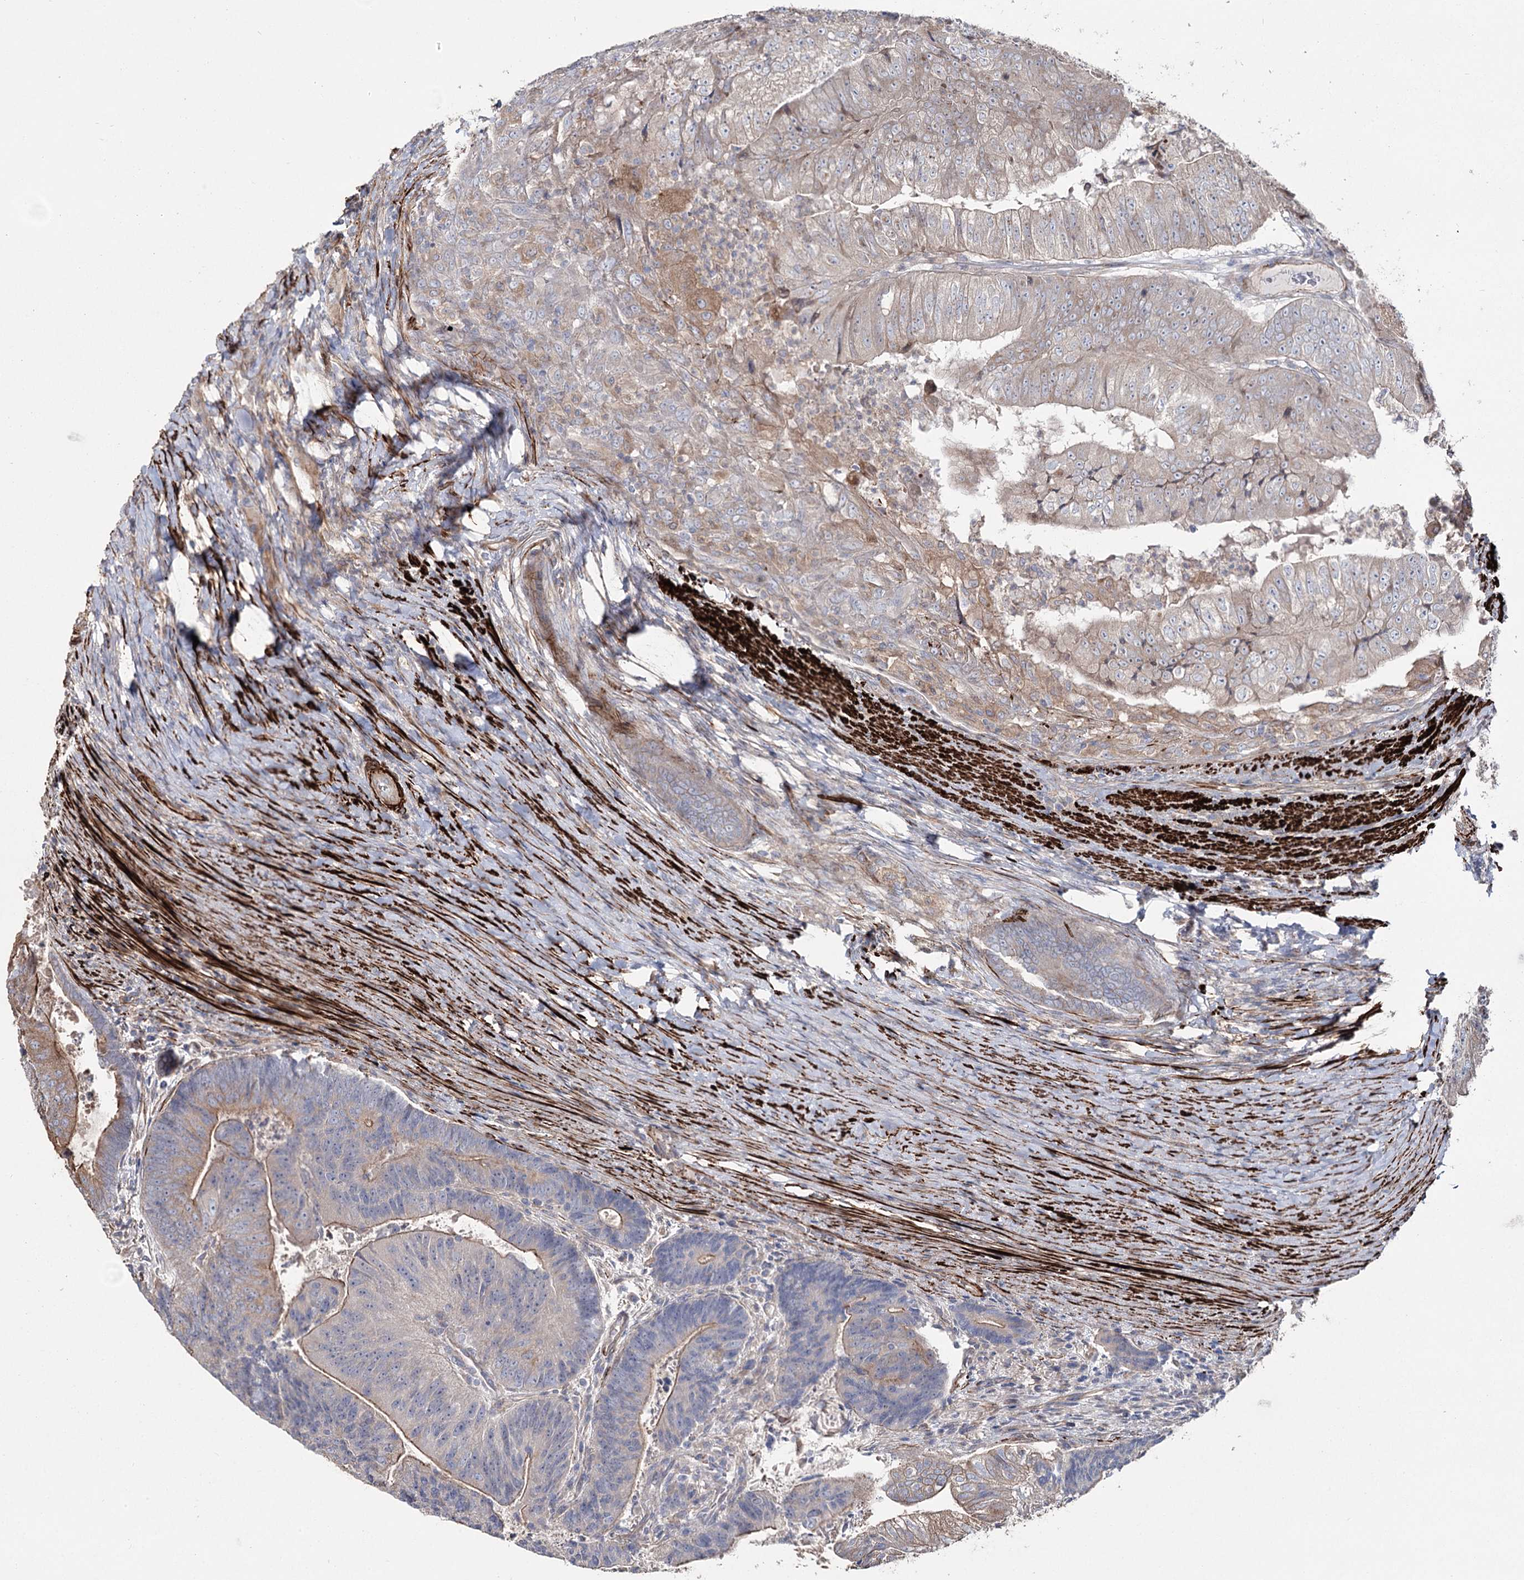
{"staining": {"intensity": "weak", "quantity": "<25%", "location": "cytoplasmic/membranous"}, "tissue": "colorectal cancer", "cell_type": "Tumor cells", "image_type": "cancer", "snomed": [{"axis": "morphology", "description": "Adenocarcinoma, NOS"}, {"axis": "topography", "description": "Colon"}], "caption": "Histopathology image shows no significant protein positivity in tumor cells of colorectal adenocarcinoma.", "gene": "SUMF1", "patient": {"sex": "female", "age": 67}}